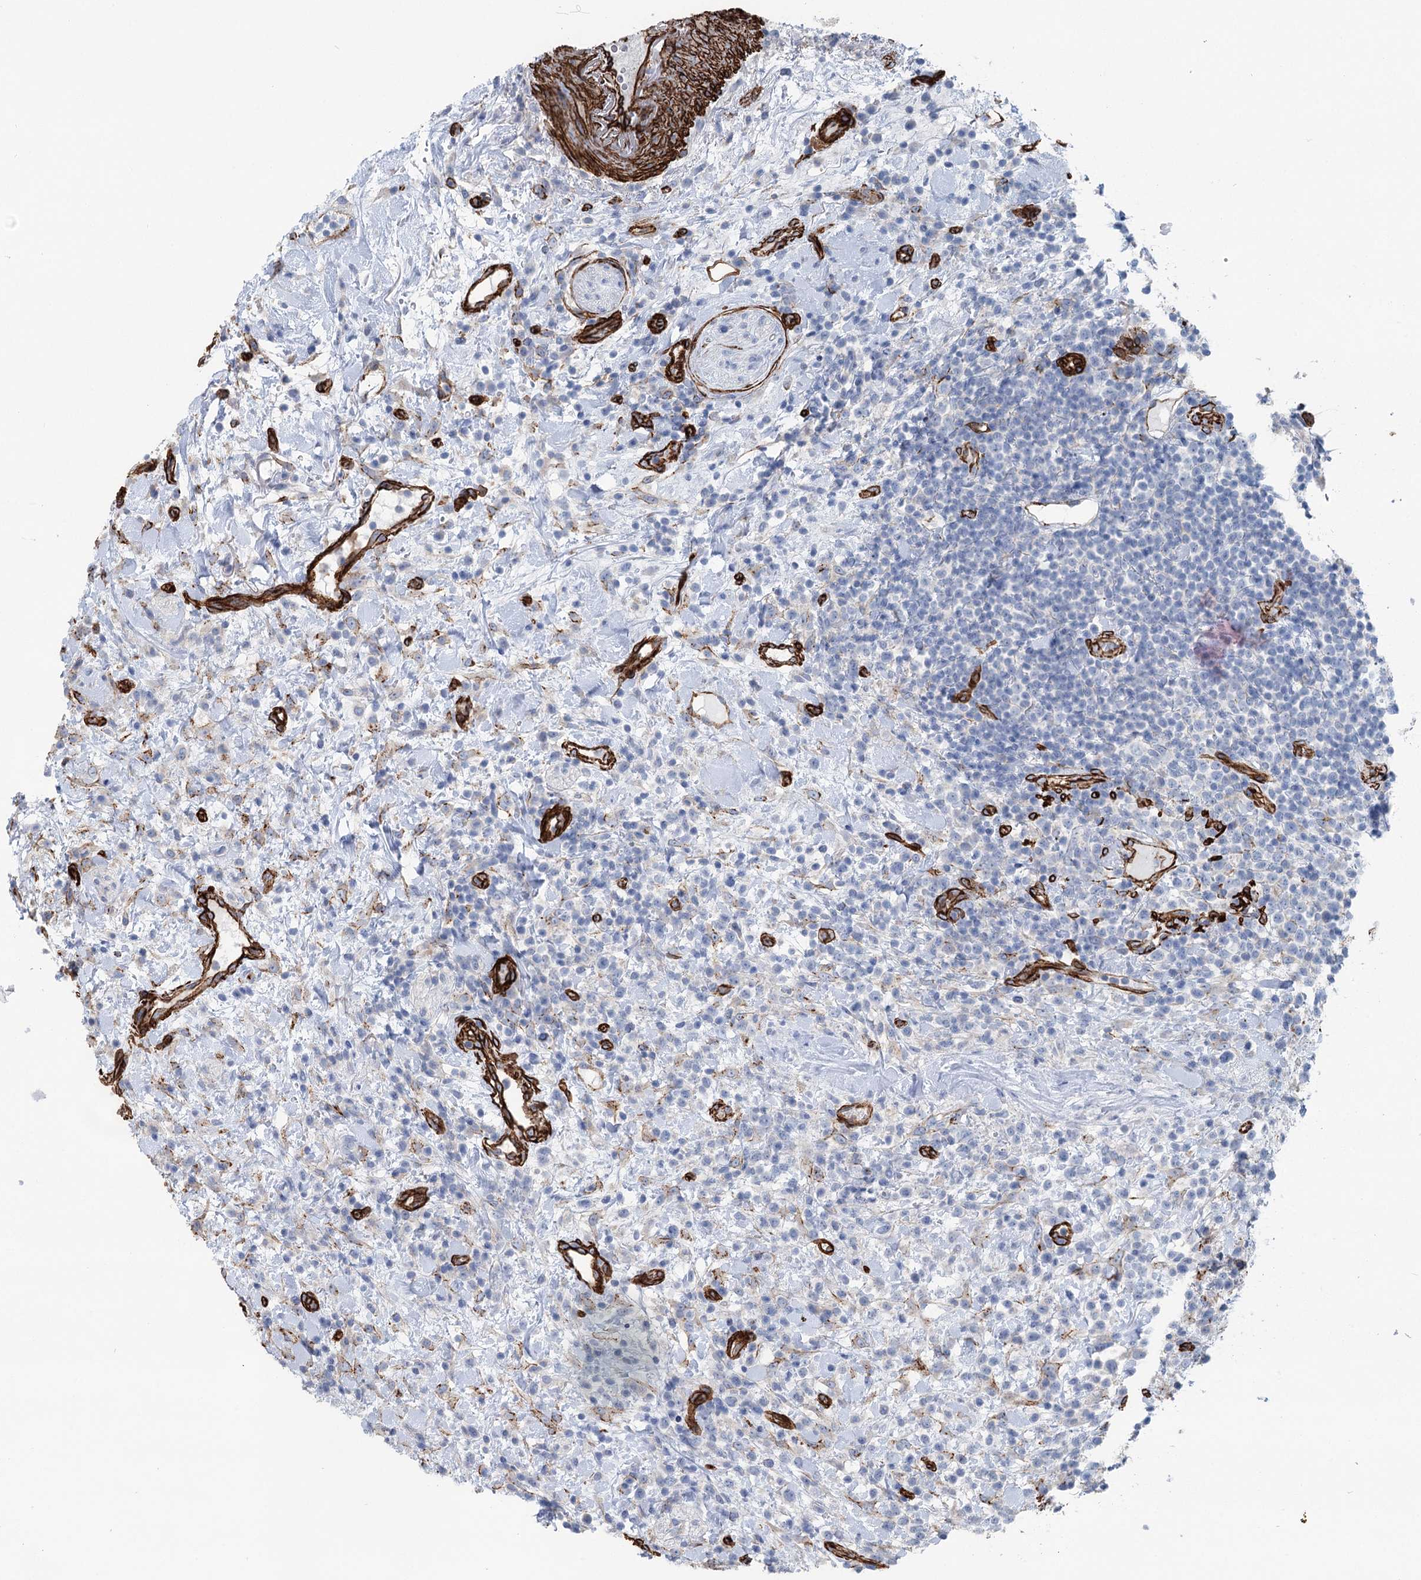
{"staining": {"intensity": "negative", "quantity": "none", "location": "none"}, "tissue": "lymphoma", "cell_type": "Tumor cells", "image_type": "cancer", "snomed": [{"axis": "morphology", "description": "Malignant lymphoma, non-Hodgkin's type, High grade"}, {"axis": "topography", "description": "Colon"}], "caption": "Protein analysis of high-grade malignant lymphoma, non-Hodgkin's type shows no significant expression in tumor cells.", "gene": "IQSEC1", "patient": {"sex": "female", "age": 53}}